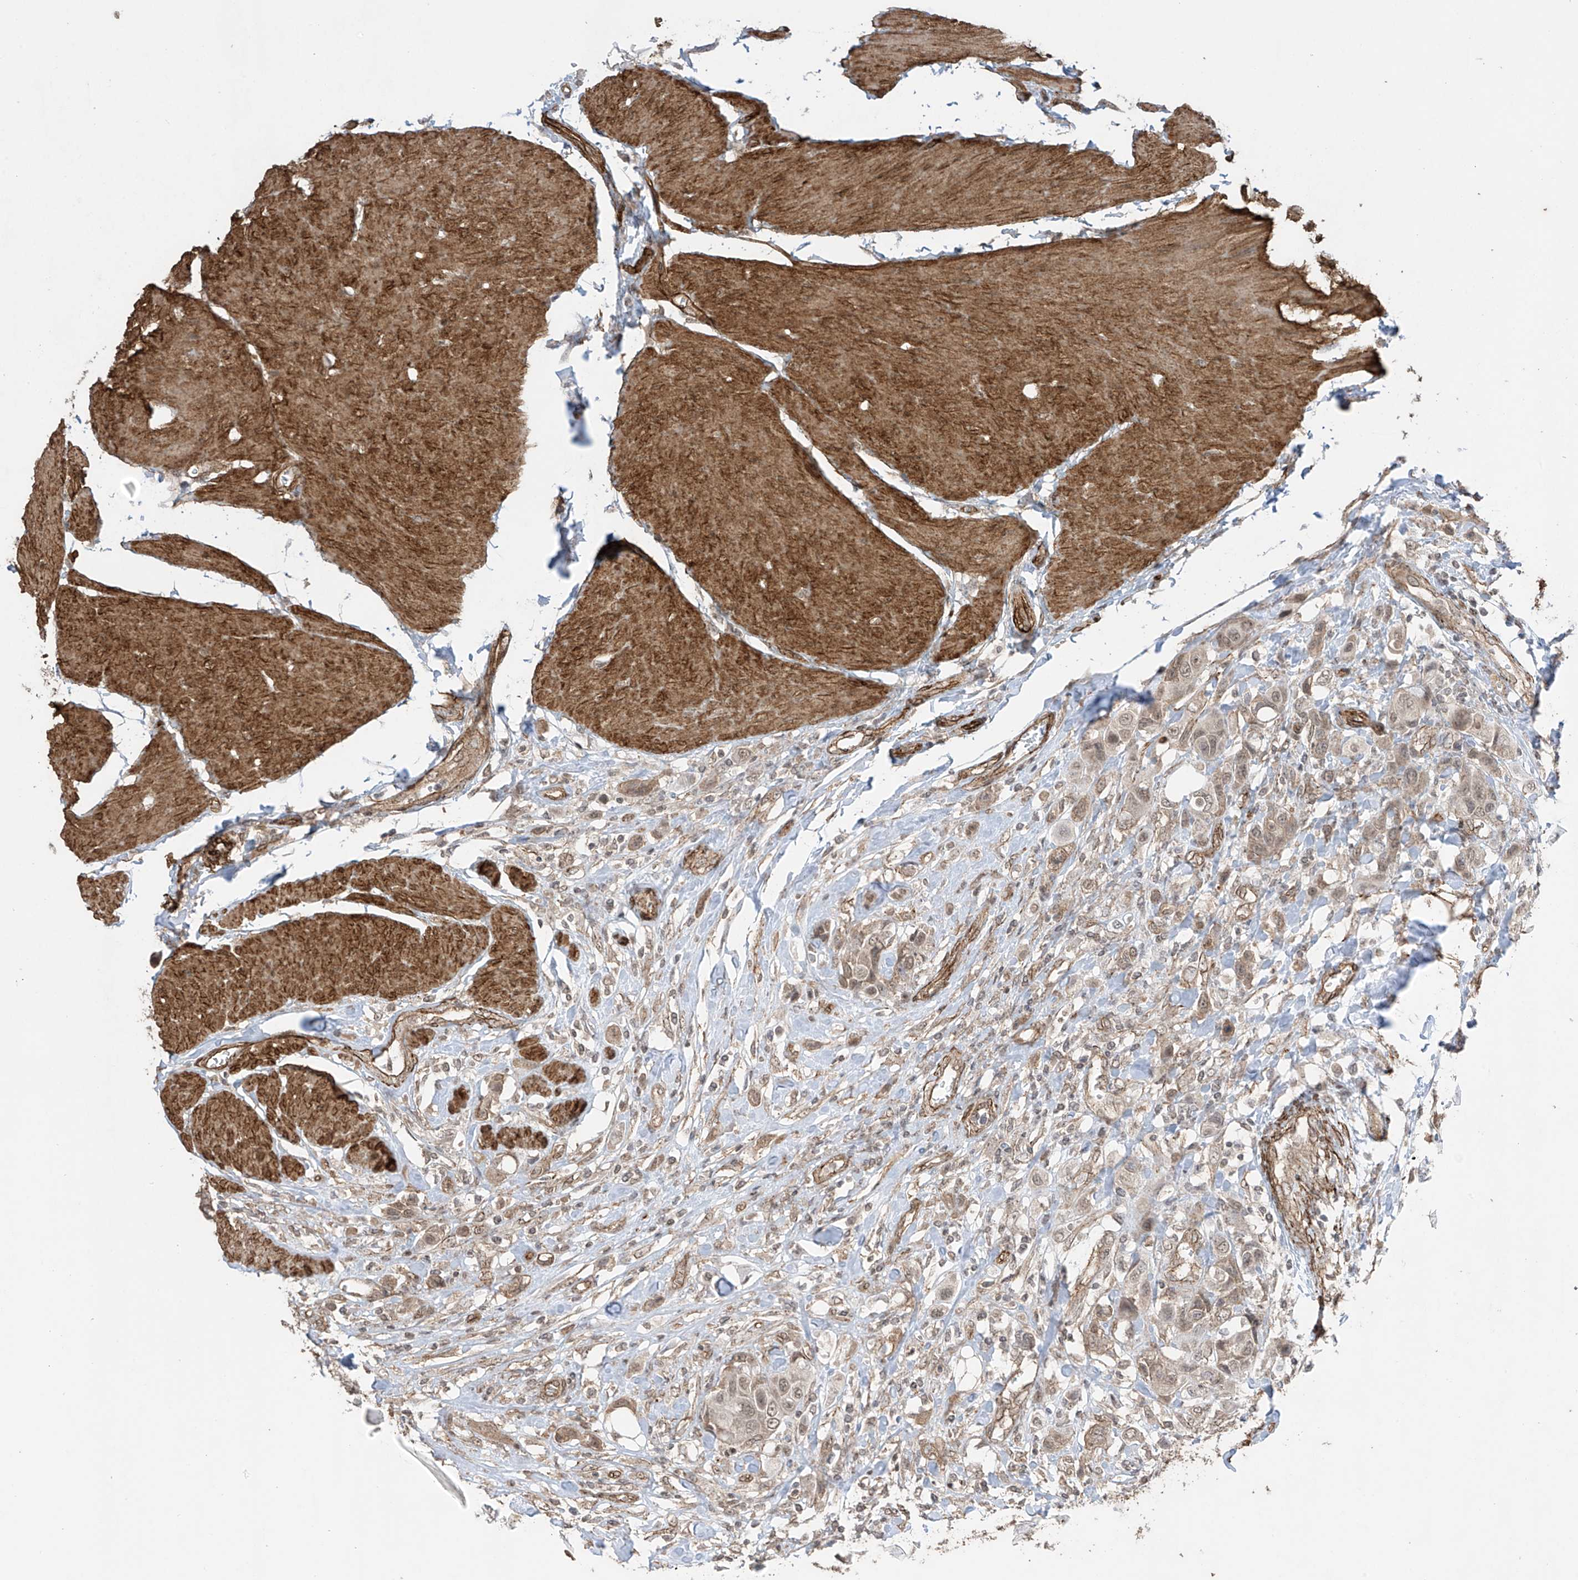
{"staining": {"intensity": "weak", "quantity": ">75%", "location": "cytoplasmic/membranous,nuclear"}, "tissue": "urothelial cancer", "cell_type": "Tumor cells", "image_type": "cancer", "snomed": [{"axis": "morphology", "description": "Urothelial carcinoma, High grade"}, {"axis": "topography", "description": "Urinary bladder"}], "caption": "Human urothelial cancer stained for a protein (brown) reveals weak cytoplasmic/membranous and nuclear positive staining in about >75% of tumor cells.", "gene": "TTLL5", "patient": {"sex": "male", "age": 50}}